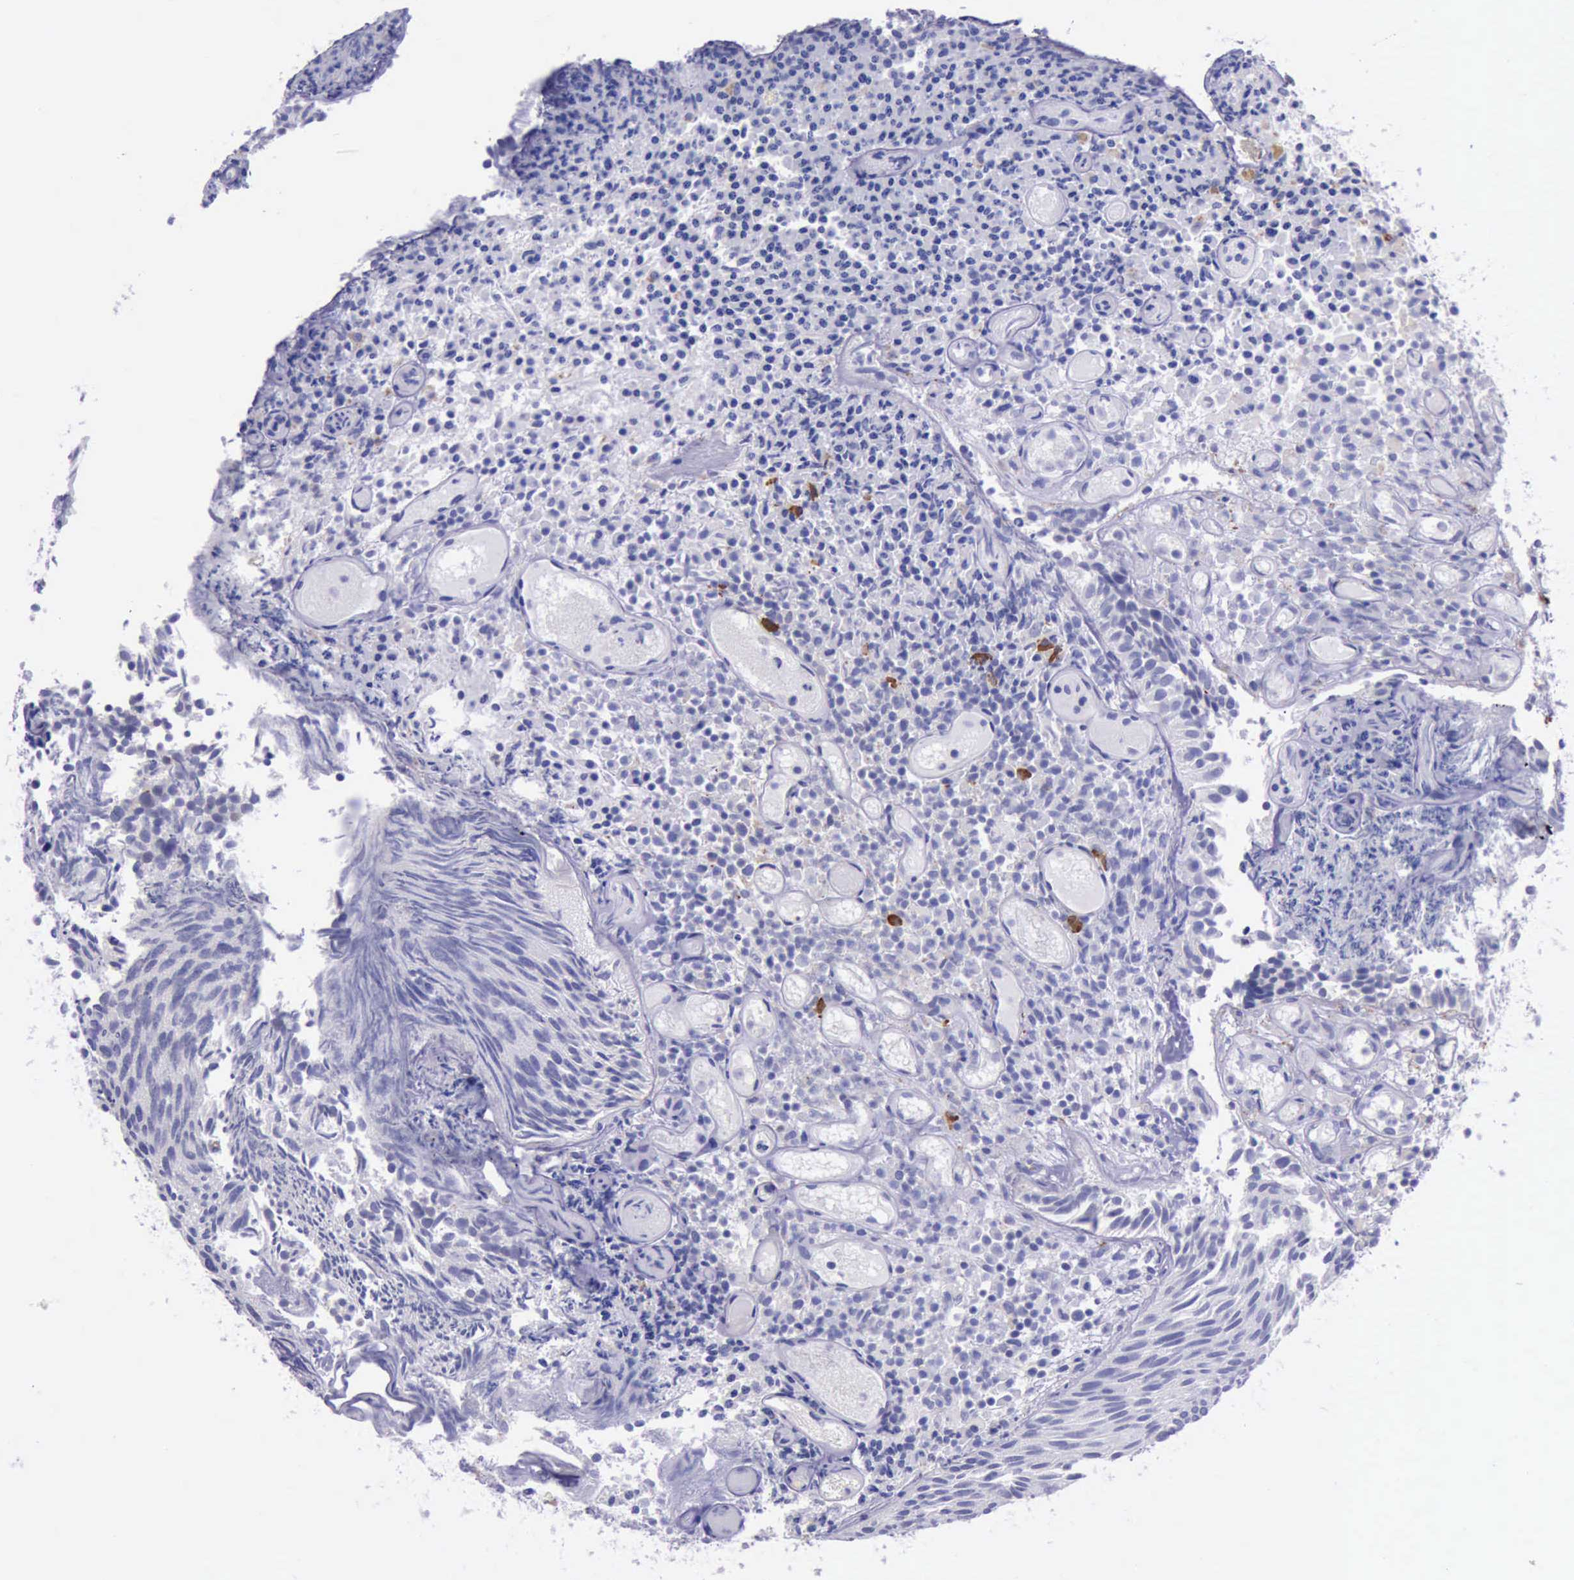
{"staining": {"intensity": "negative", "quantity": "none", "location": "none"}, "tissue": "urothelial cancer", "cell_type": "Tumor cells", "image_type": "cancer", "snomed": [{"axis": "morphology", "description": "Urothelial carcinoma, Low grade"}, {"axis": "topography", "description": "Urinary bladder"}], "caption": "DAB (3,3'-diaminobenzidine) immunohistochemical staining of human urothelial carcinoma (low-grade) exhibits no significant staining in tumor cells. Brightfield microscopy of immunohistochemistry (IHC) stained with DAB (brown) and hematoxylin (blue), captured at high magnification.", "gene": "GLA", "patient": {"sex": "male", "age": 85}}